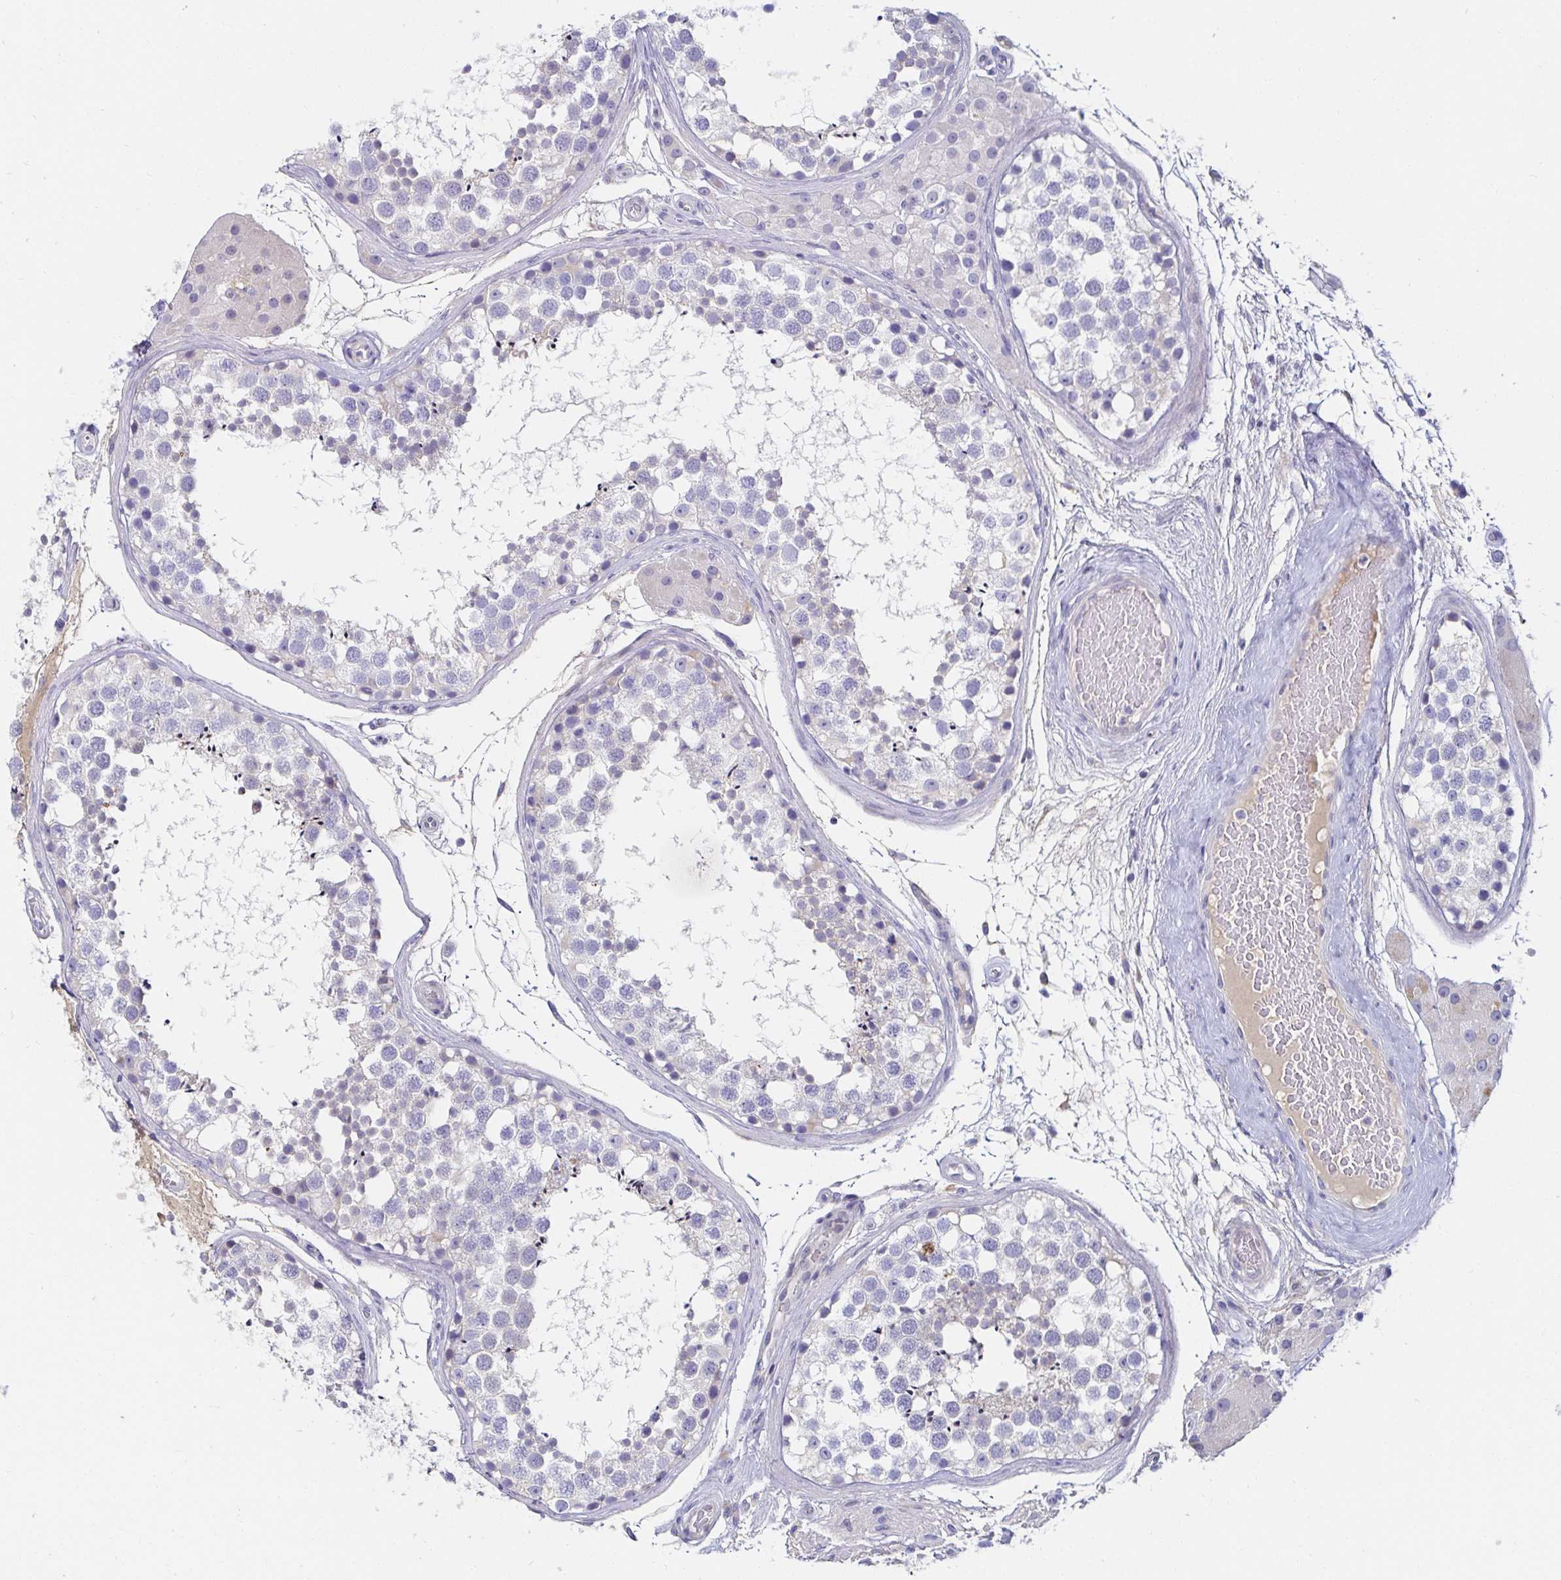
{"staining": {"intensity": "negative", "quantity": "none", "location": "none"}, "tissue": "testis", "cell_type": "Cells in seminiferous ducts", "image_type": "normal", "snomed": [{"axis": "morphology", "description": "Normal tissue, NOS"}, {"axis": "morphology", "description": "Seminoma, NOS"}, {"axis": "topography", "description": "Testis"}], "caption": "High power microscopy micrograph of an immunohistochemistry (IHC) histopathology image of normal testis, revealing no significant positivity in cells in seminiferous ducts.", "gene": "C4orf17", "patient": {"sex": "male", "age": 65}}